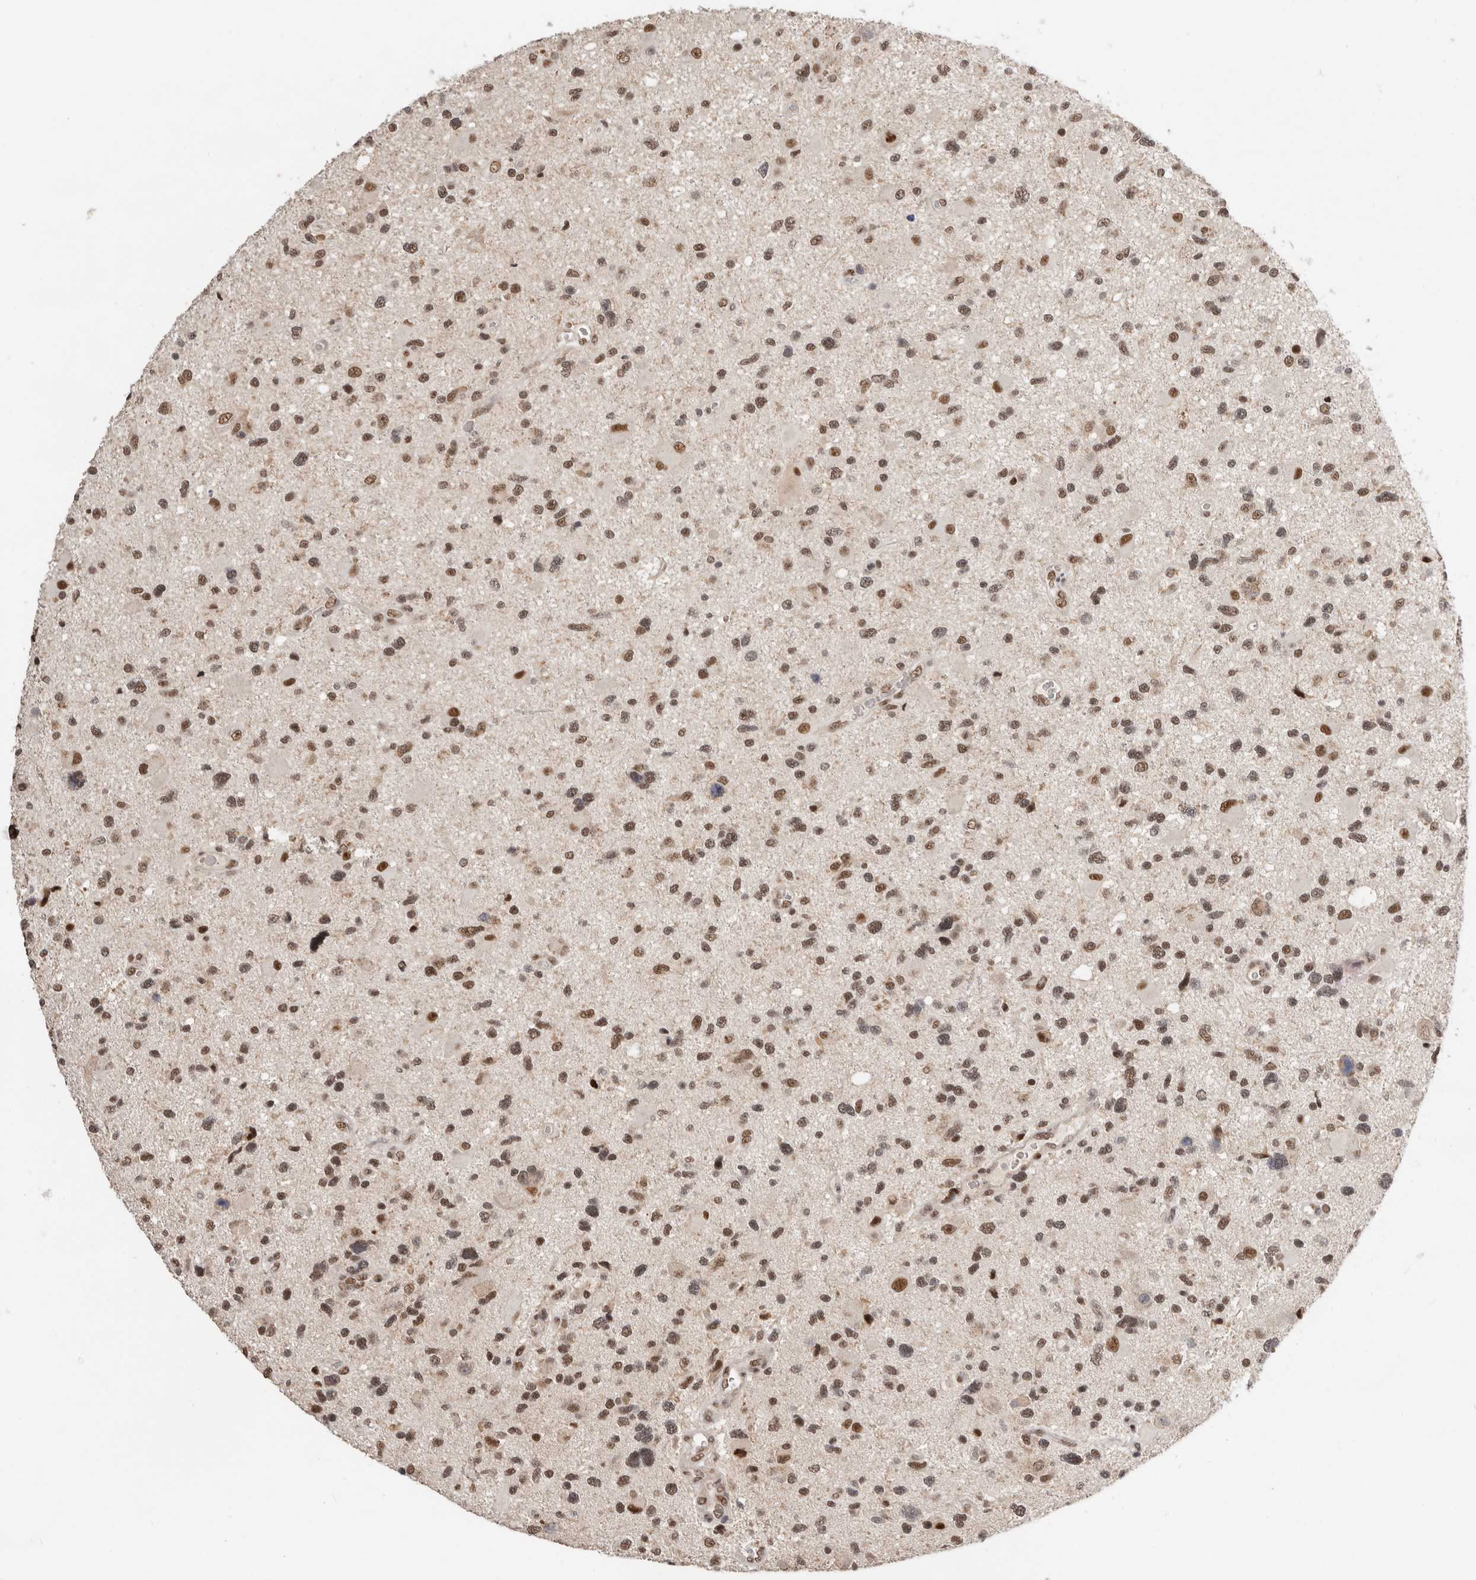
{"staining": {"intensity": "moderate", "quantity": ">75%", "location": "nuclear"}, "tissue": "glioma", "cell_type": "Tumor cells", "image_type": "cancer", "snomed": [{"axis": "morphology", "description": "Glioma, malignant, High grade"}, {"axis": "topography", "description": "Brain"}], "caption": "IHC photomicrograph of human glioma stained for a protein (brown), which exhibits medium levels of moderate nuclear positivity in approximately >75% of tumor cells.", "gene": "BRCA2", "patient": {"sex": "male", "age": 33}}